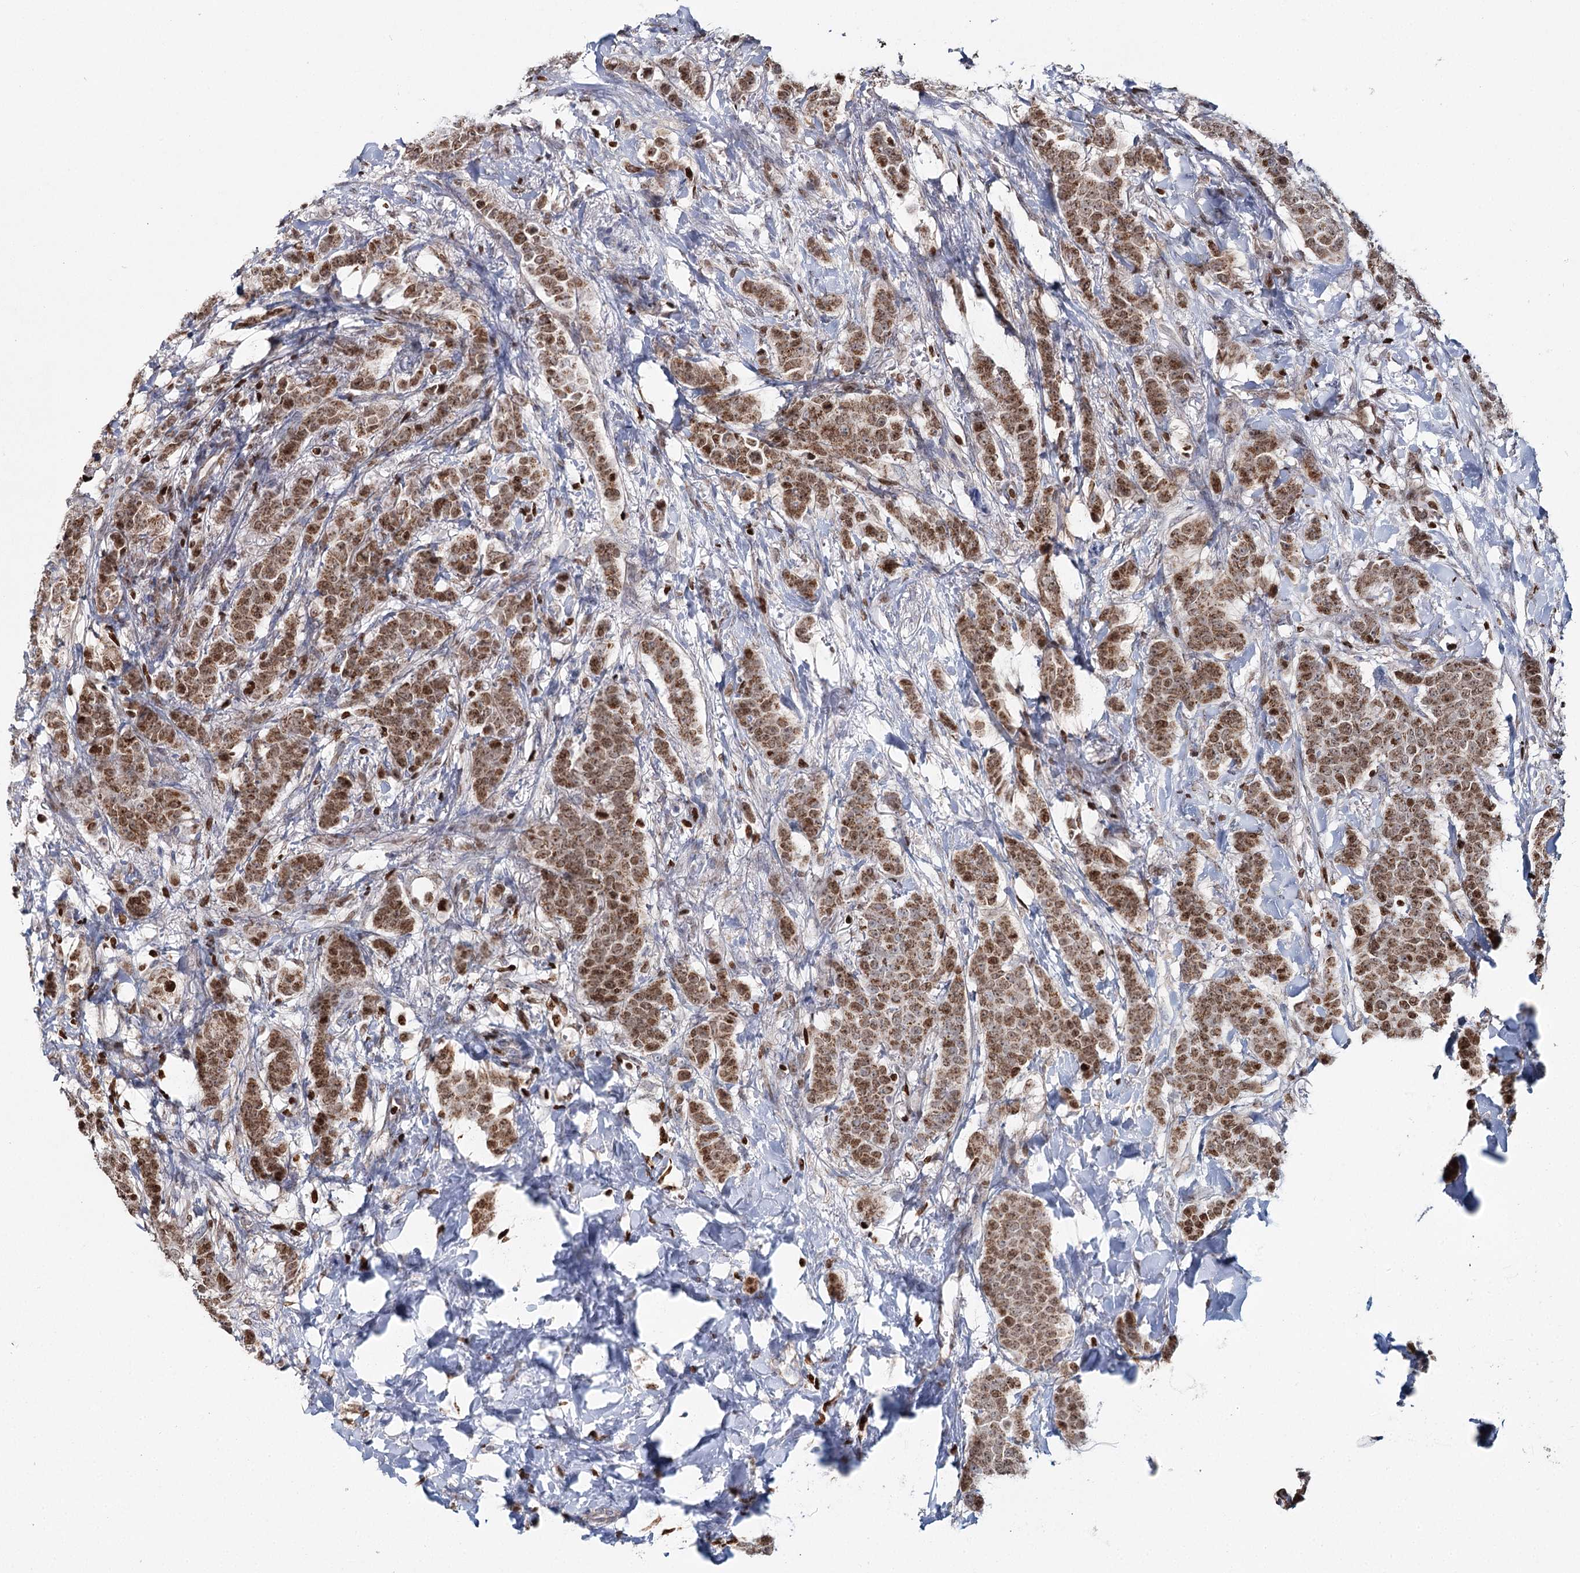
{"staining": {"intensity": "moderate", "quantity": ">75%", "location": "cytoplasmic/membranous,nuclear"}, "tissue": "breast cancer", "cell_type": "Tumor cells", "image_type": "cancer", "snomed": [{"axis": "morphology", "description": "Duct carcinoma"}, {"axis": "topography", "description": "Breast"}], "caption": "Moderate cytoplasmic/membranous and nuclear protein expression is present in approximately >75% of tumor cells in breast cancer. (Brightfield microscopy of DAB IHC at high magnification).", "gene": "PDHX", "patient": {"sex": "female", "age": 40}}